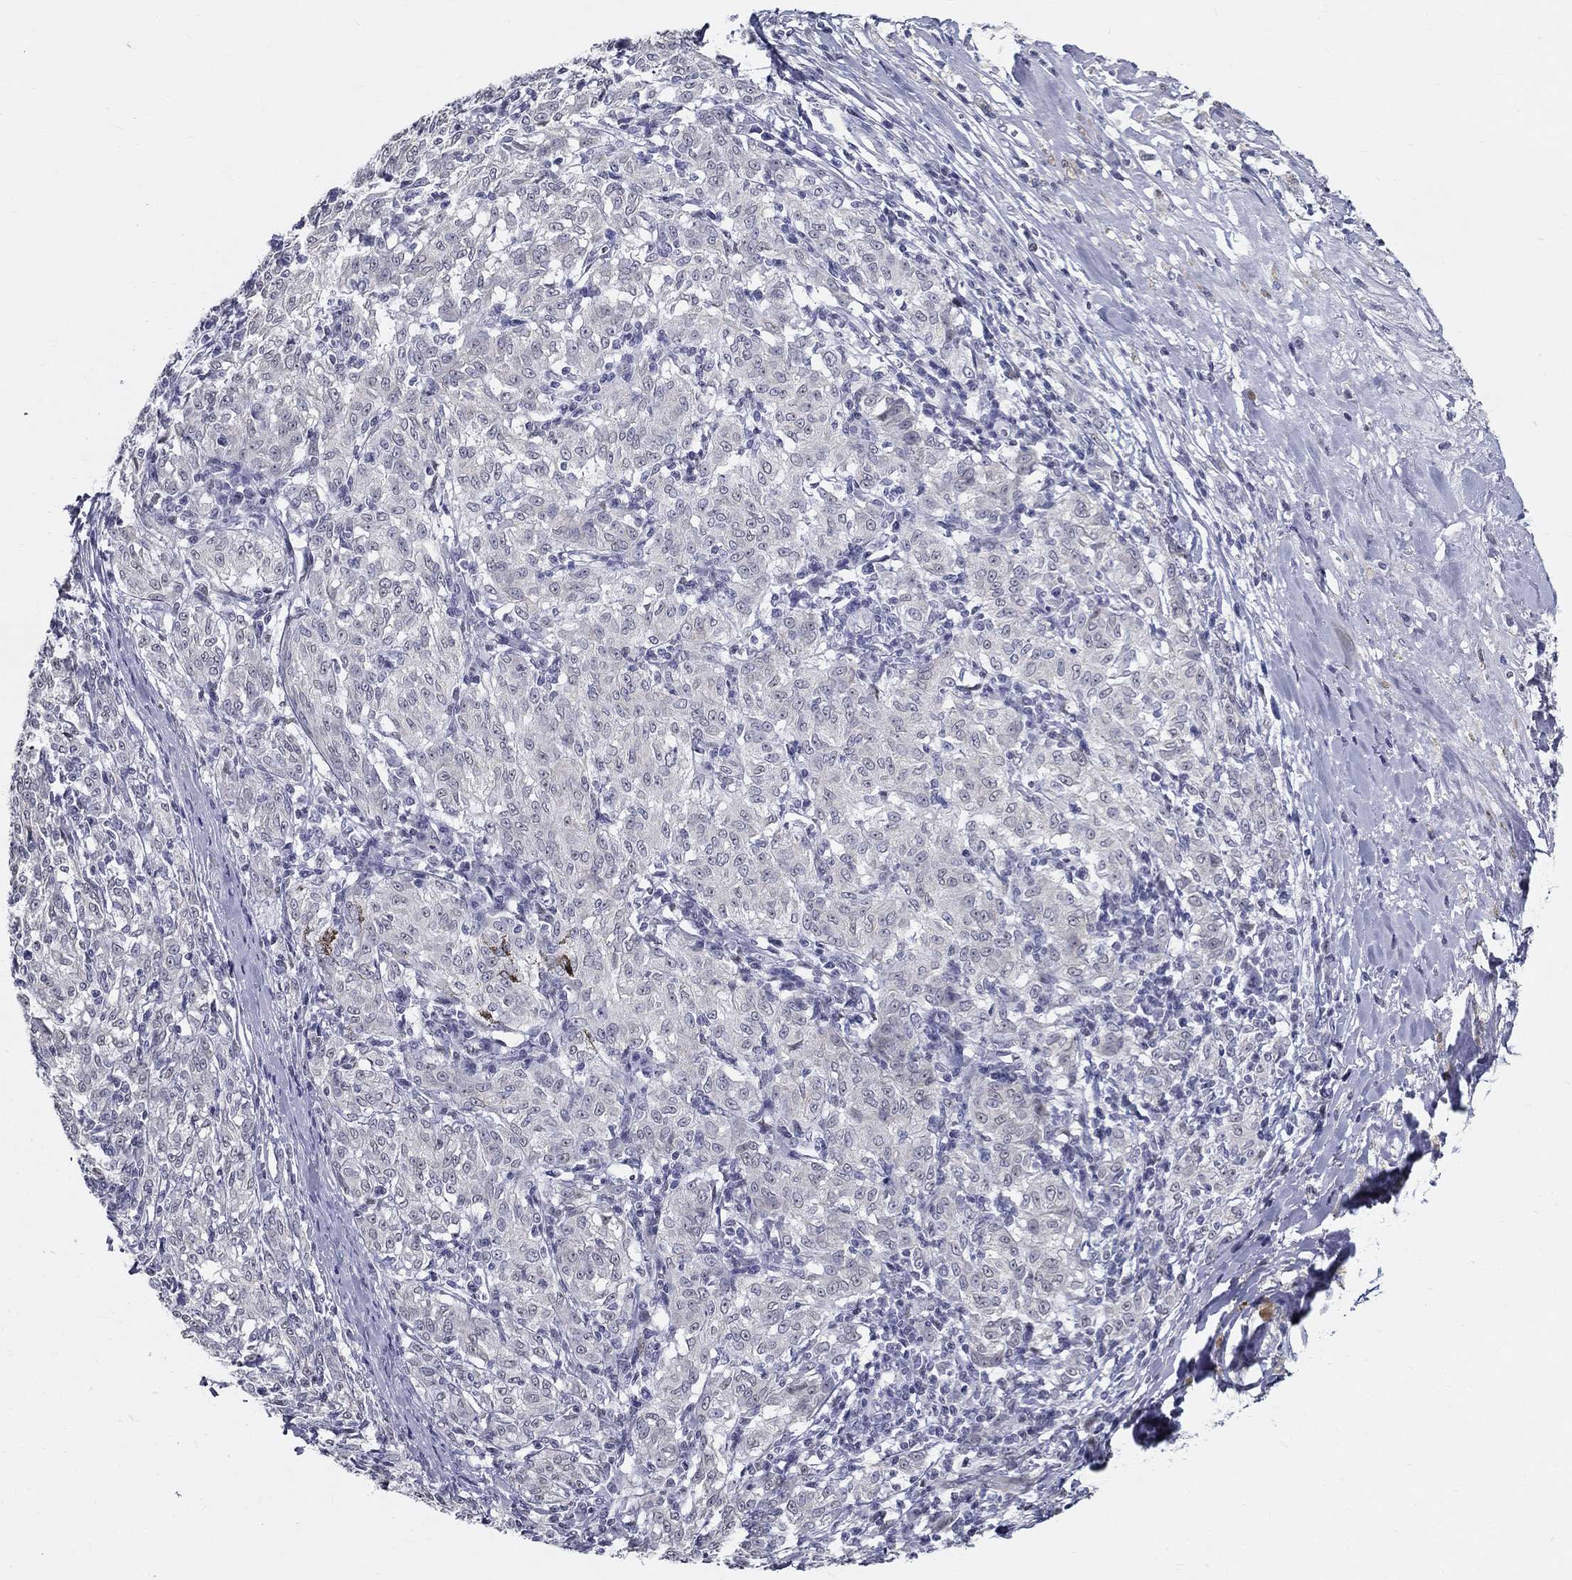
{"staining": {"intensity": "negative", "quantity": "none", "location": "none"}, "tissue": "melanoma", "cell_type": "Tumor cells", "image_type": "cancer", "snomed": [{"axis": "morphology", "description": "Malignant melanoma, NOS"}, {"axis": "topography", "description": "Skin"}], "caption": "A histopathology image of human malignant melanoma is negative for staining in tumor cells. (DAB immunohistochemistry, high magnification).", "gene": "GUCA1A", "patient": {"sex": "female", "age": 72}}